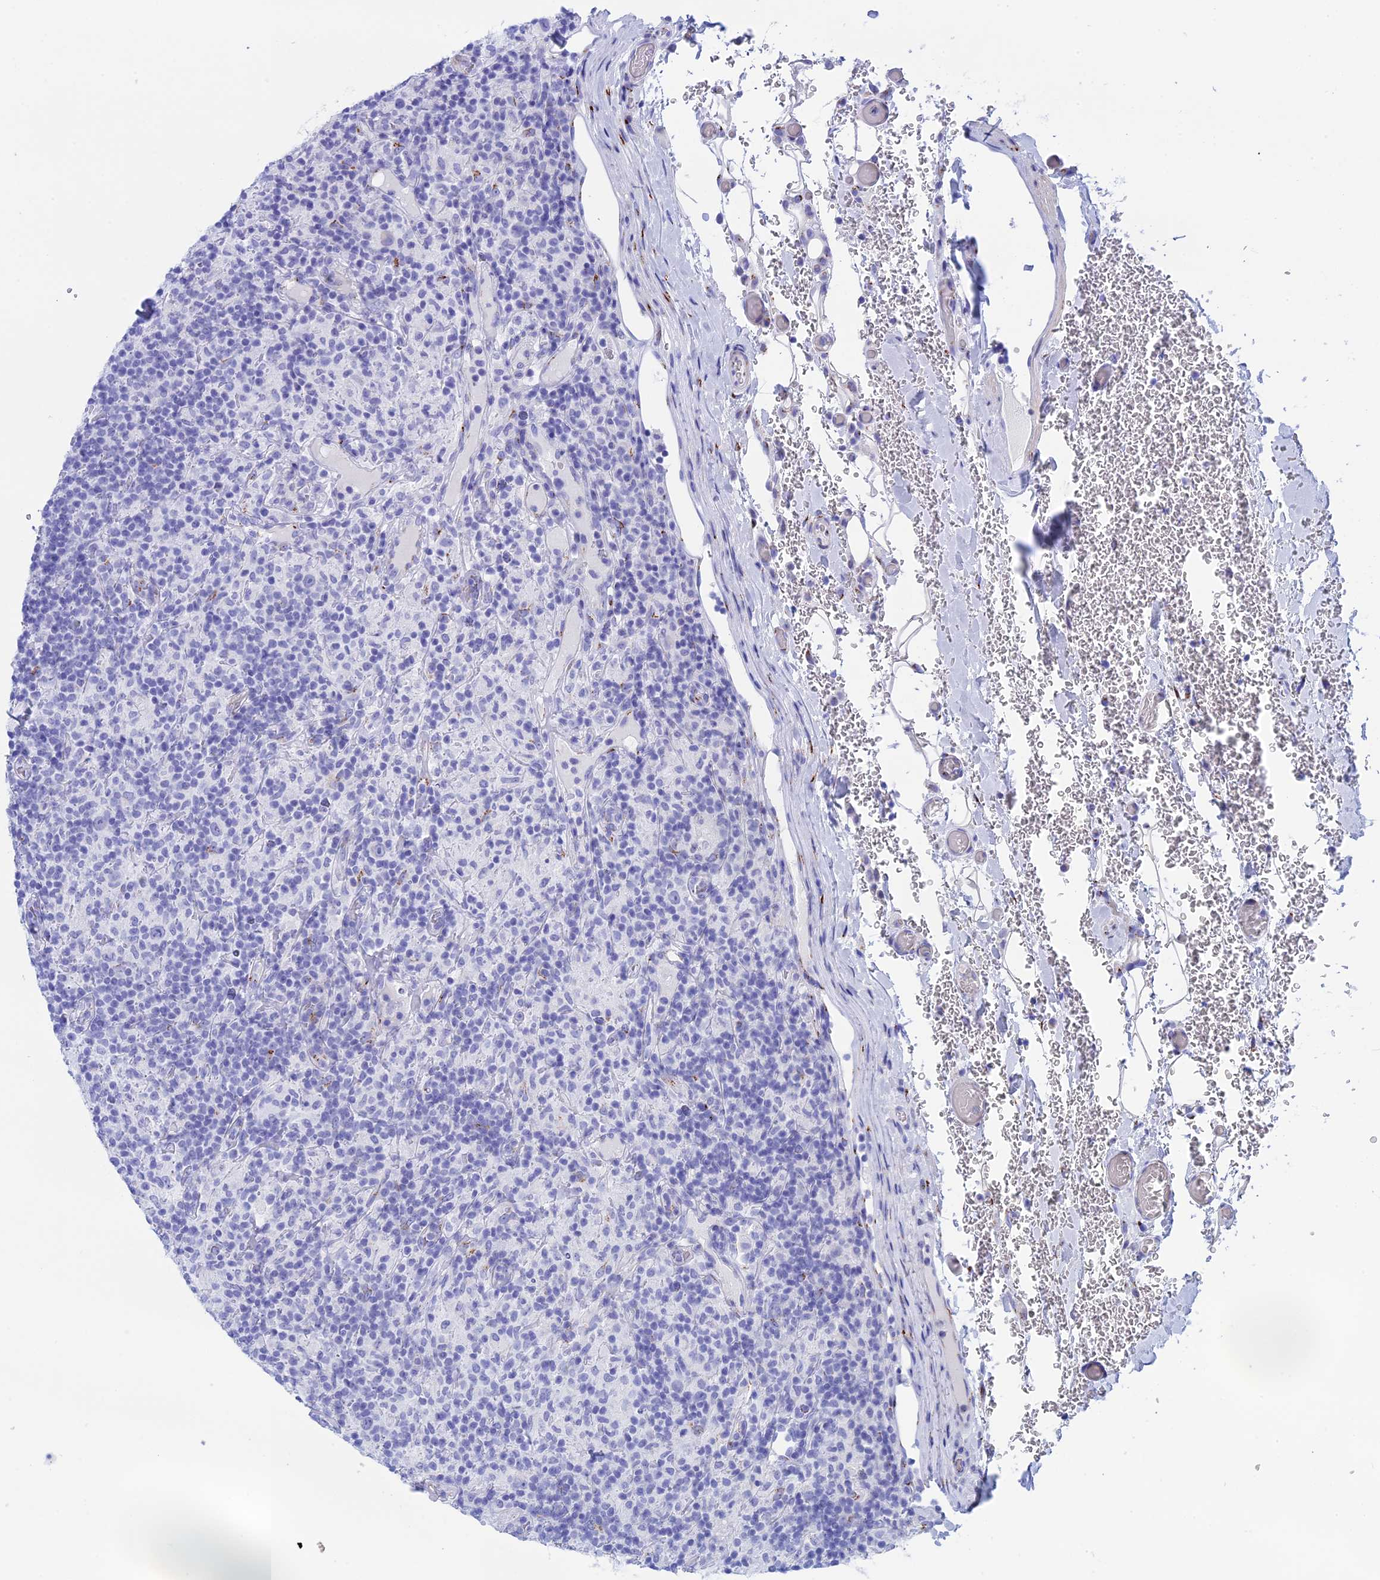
{"staining": {"intensity": "negative", "quantity": "none", "location": "none"}, "tissue": "lymphoma", "cell_type": "Tumor cells", "image_type": "cancer", "snomed": [{"axis": "morphology", "description": "Hodgkin's disease, NOS"}, {"axis": "topography", "description": "Lymph node"}], "caption": "Tumor cells are negative for protein expression in human Hodgkin's disease.", "gene": "ERICH4", "patient": {"sex": "male", "age": 70}}